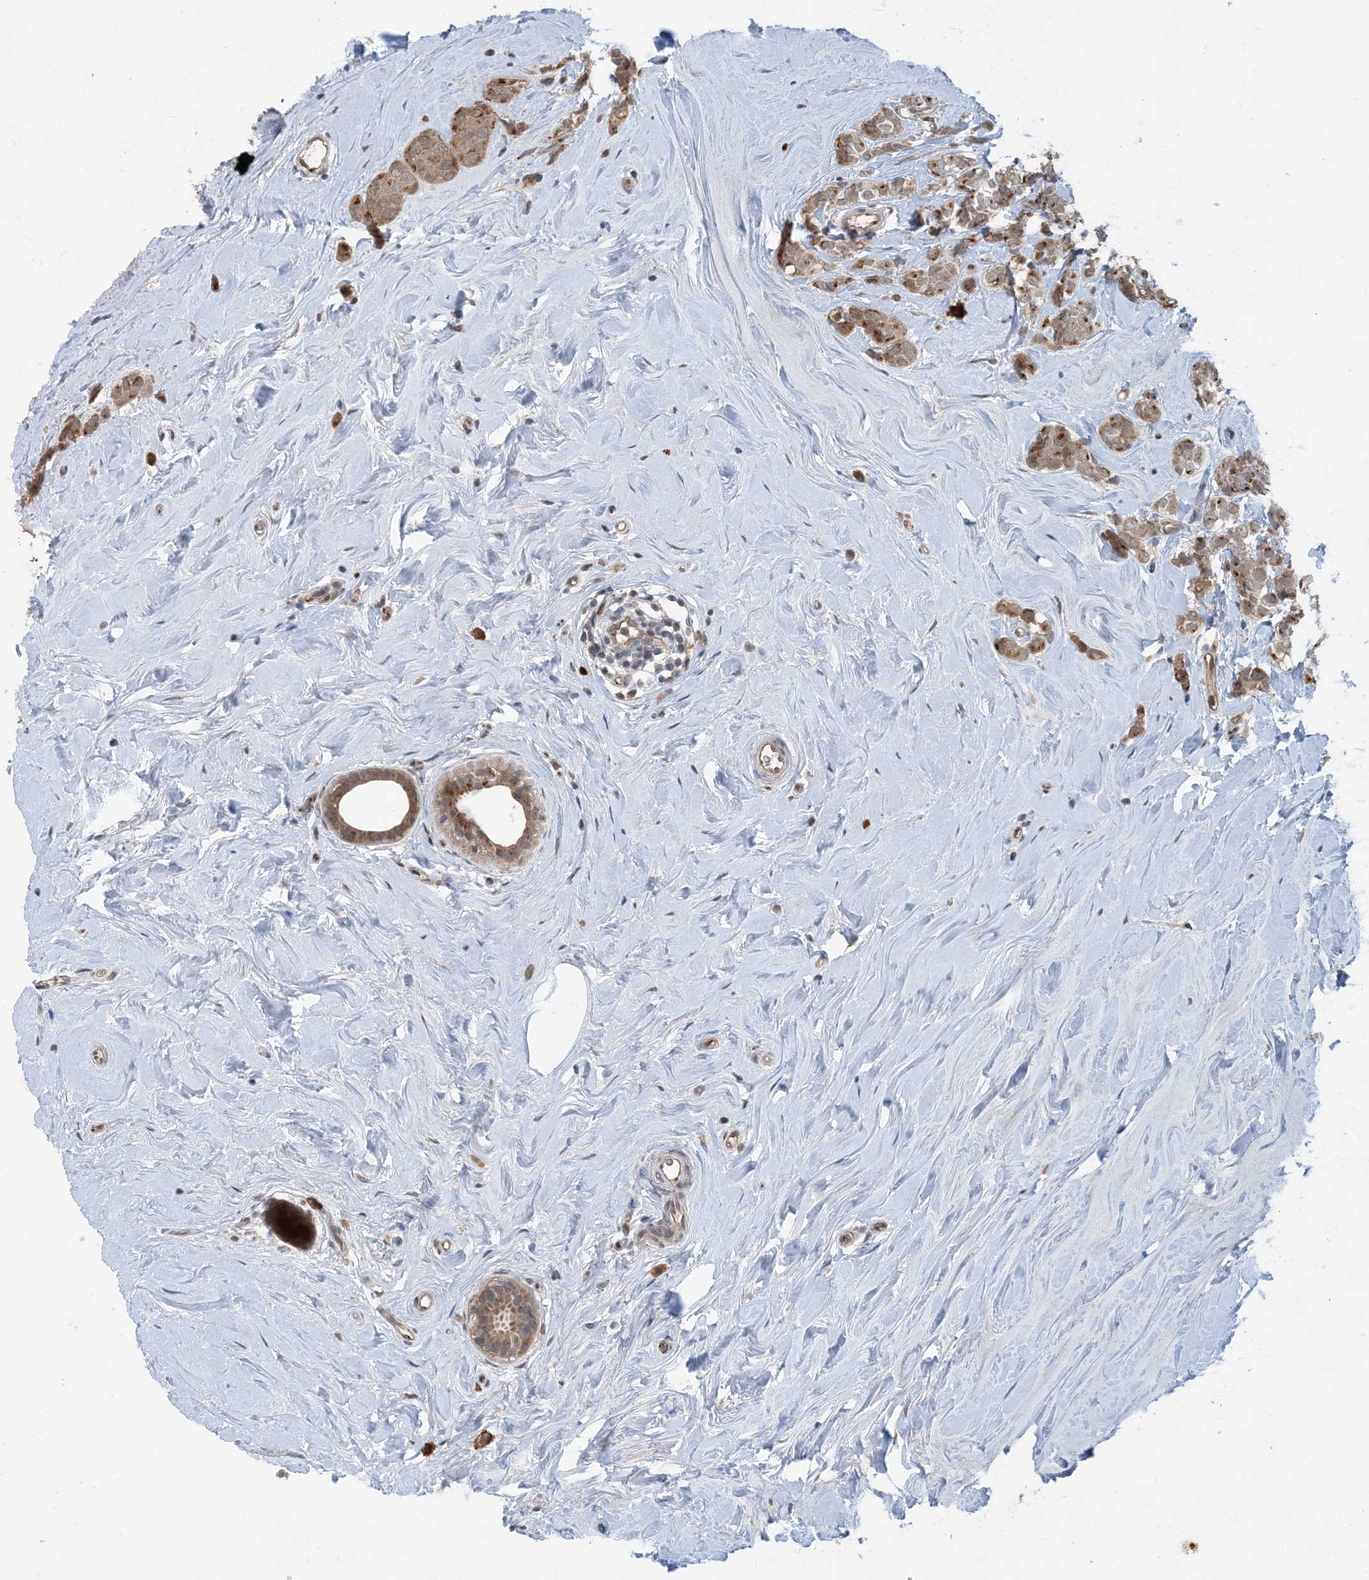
{"staining": {"intensity": "moderate", "quantity": ">75%", "location": "cytoplasmic/membranous"}, "tissue": "breast cancer", "cell_type": "Tumor cells", "image_type": "cancer", "snomed": [{"axis": "morphology", "description": "Lobular carcinoma"}, {"axis": "topography", "description": "Breast"}], "caption": "About >75% of tumor cells in human breast lobular carcinoma display moderate cytoplasmic/membranous protein expression as visualized by brown immunohistochemical staining.", "gene": "TINAG", "patient": {"sex": "female", "age": 47}}